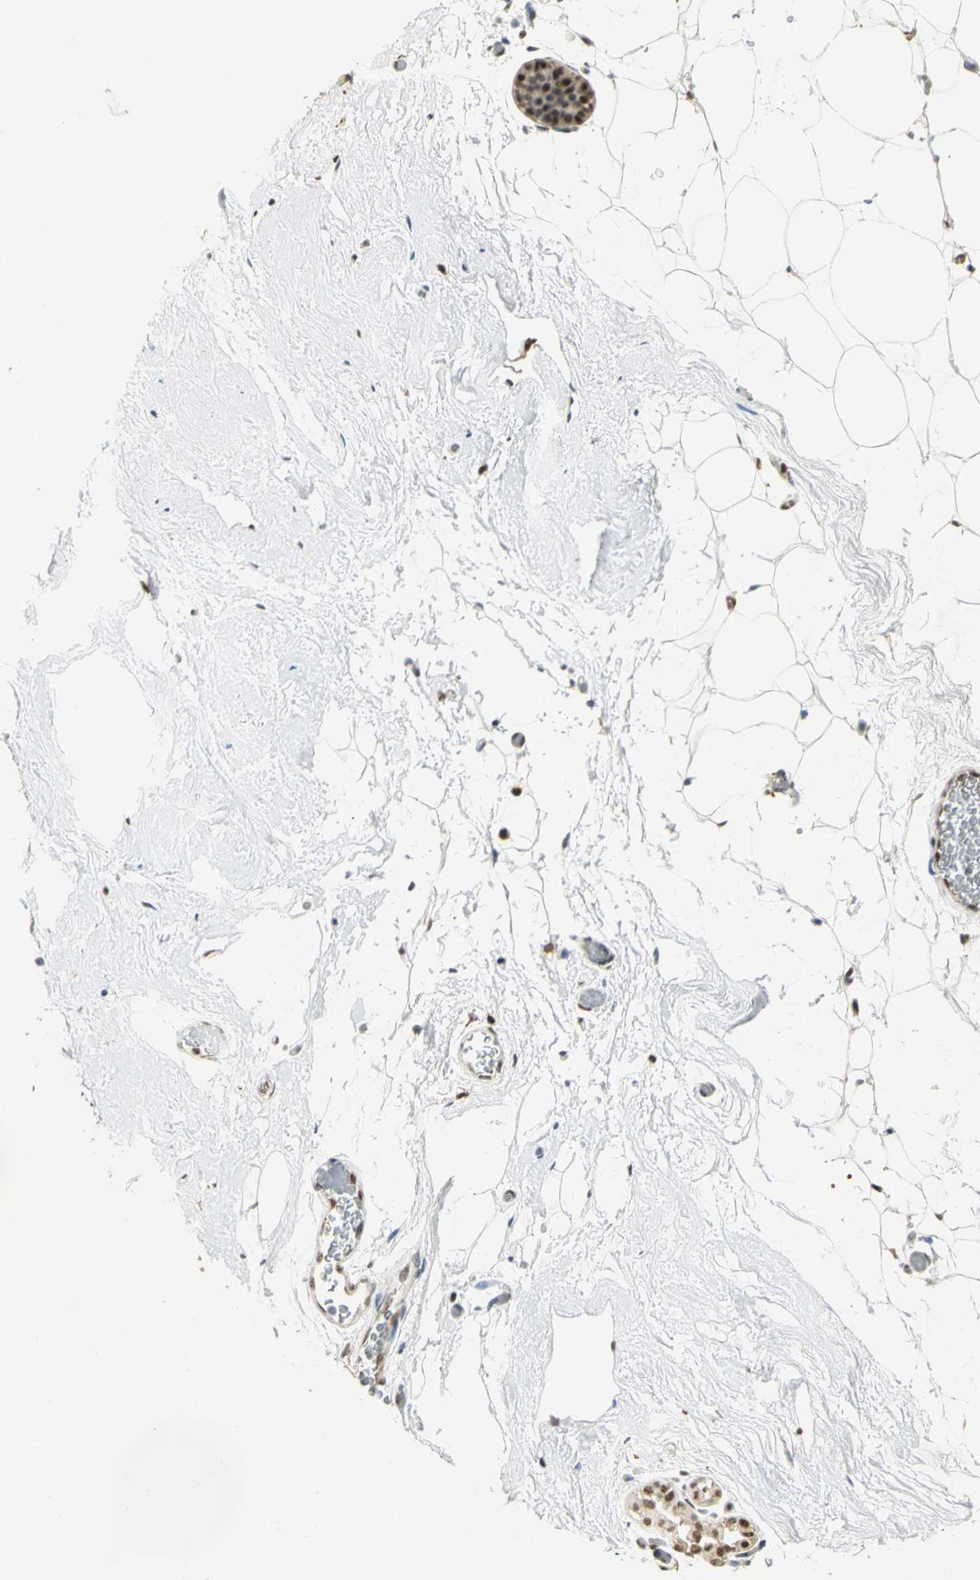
{"staining": {"intensity": "negative", "quantity": "none", "location": "none"}, "tissue": "breast", "cell_type": "Adipocytes", "image_type": "normal", "snomed": [{"axis": "morphology", "description": "Normal tissue, NOS"}, {"axis": "topography", "description": "Breast"}], "caption": "DAB immunohistochemical staining of unremarkable human breast exhibits no significant staining in adipocytes. (Brightfield microscopy of DAB immunohistochemistry at high magnification).", "gene": "DDX5", "patient": {"sex": "female", "age": 75}}